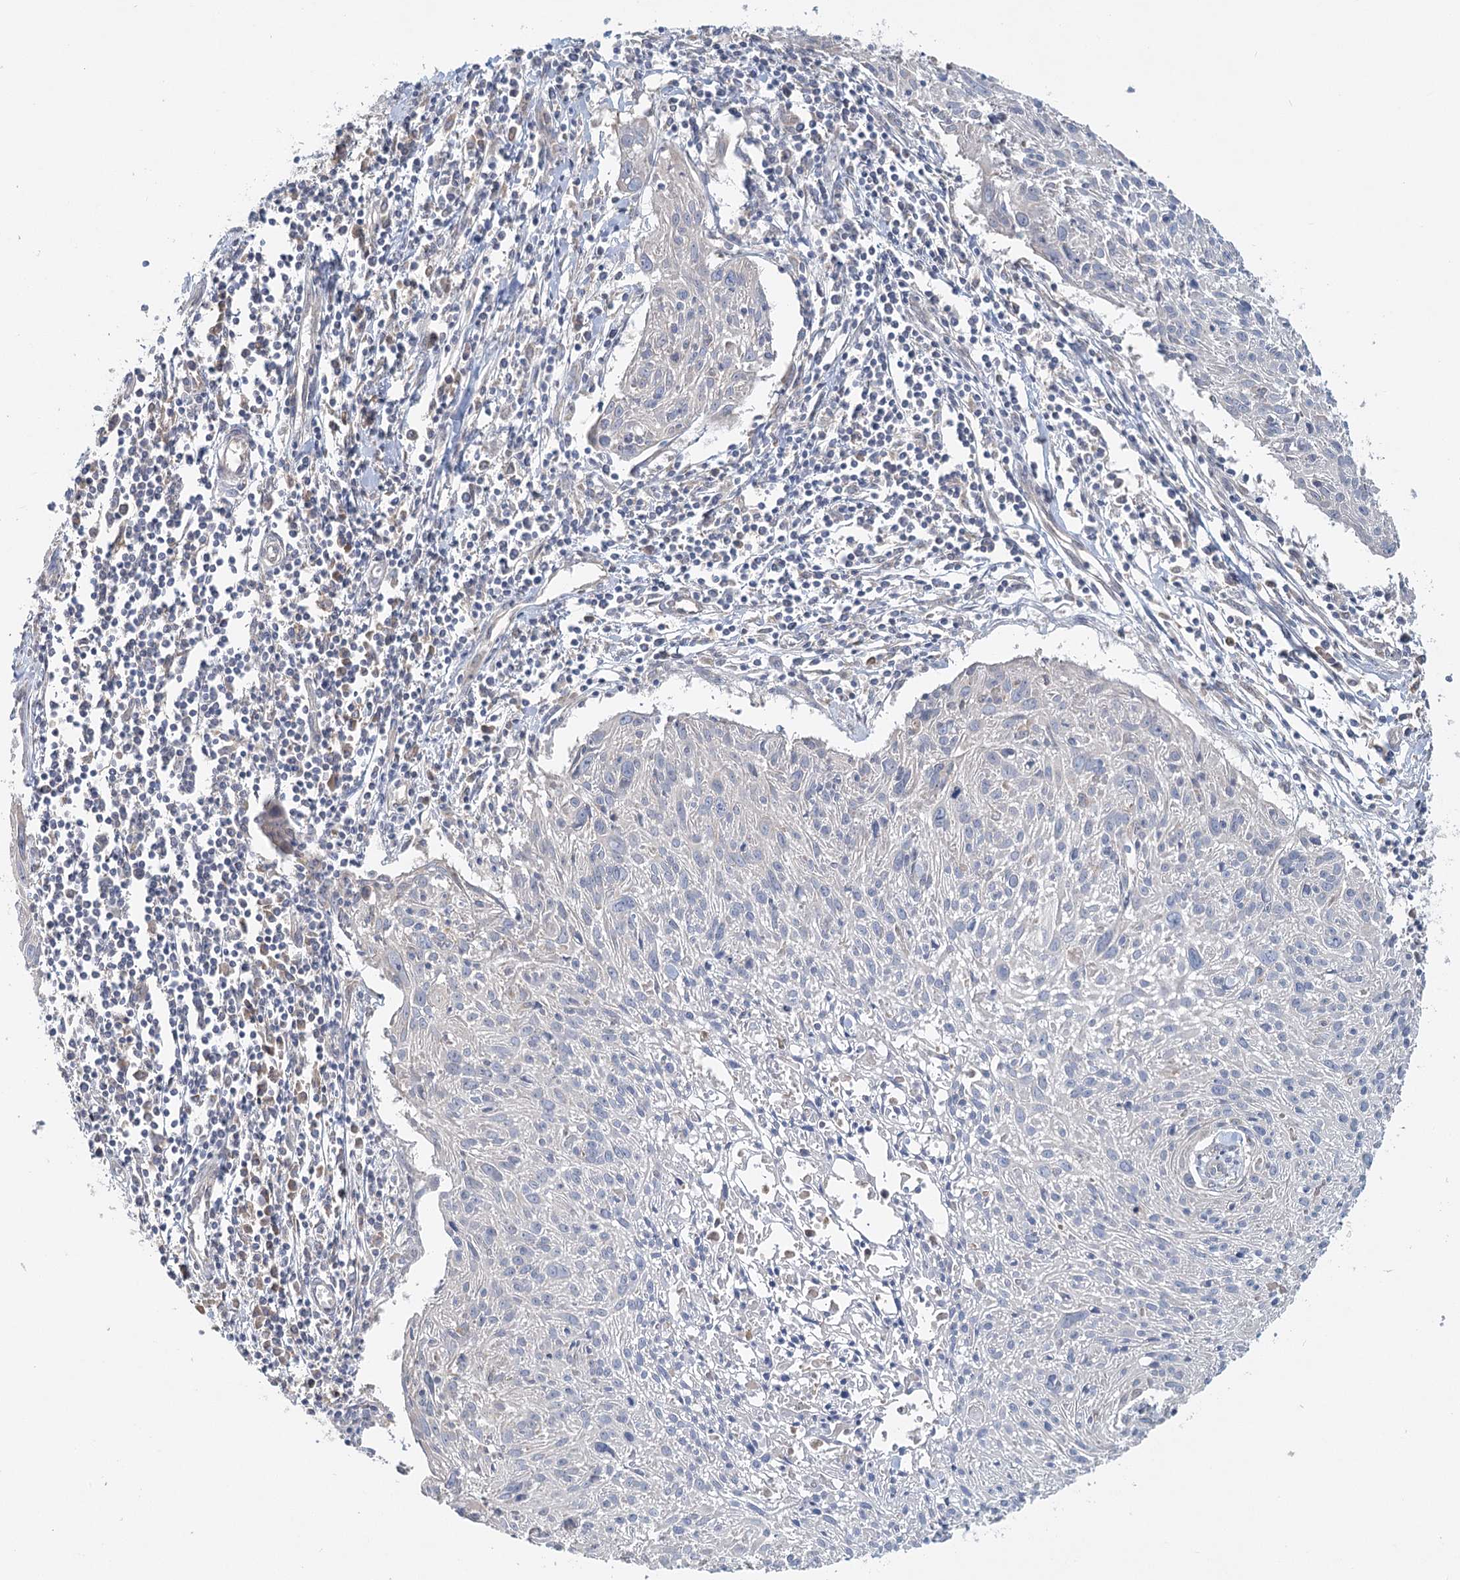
{"staining": {"intensity": "negative", "quantity": "none", "location": "none"}, "tissue": "cervical cancer", "cell_type": "Tumor cells", "image_type": "cancer", "snomed": [{"axis": "morphology", "description": "Squamous cell carcinoma, NOS"}, {"axis": "topography", "description": "Cervix"}], "caption": "Immunohistochemistry (IHC) histopathology image of neoplastic tissue: cervical squamous cell carcinoma stained with DAB shows no significant protein positivity in tumor cells.", "gene": "PAIP2", "patient": {"sex": "female", "age": 51}}